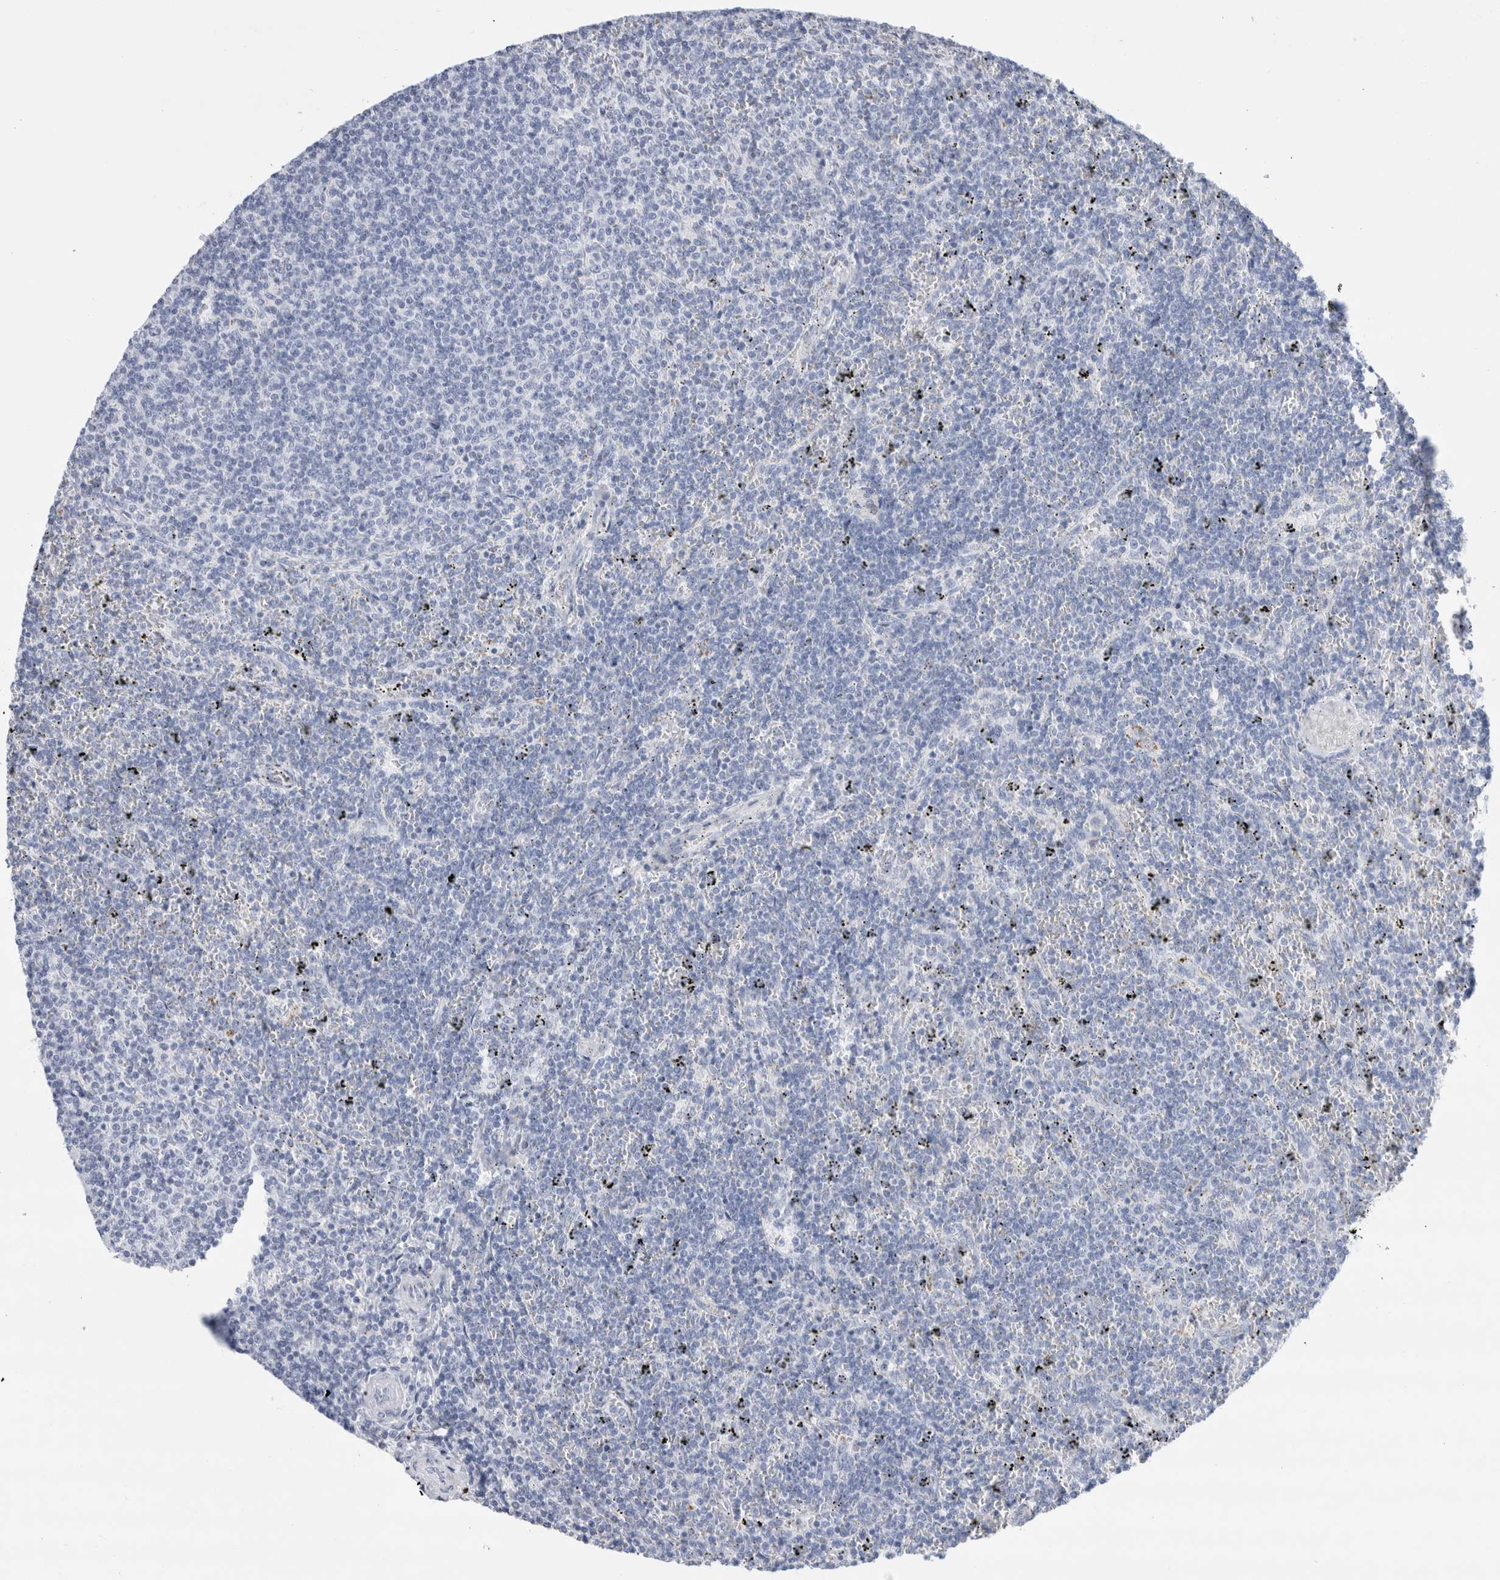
{"staining": {"intensity": "negative", "quantity": "none", "location": "none"}, "tissue": "lymphoma", "cell_type": "Tumor cells", "image_type": "cancer", "snomed": [{"axis": "morphology", "description": "Malignant lymphoma, non-Hodgkin's type, Low grade"}, {"axis": "topography", "description": "Spleen"}], "caption": "High magnification brightfield microscopy of lymphoma stained with DAB (3,3'-diaminobenzidine) (brown) and counterstained with hematoxylin (blue): tumor cells show no significant positivity.", "gene": "ECHDC2", "patient": {"sex": "female", "age": 50}}